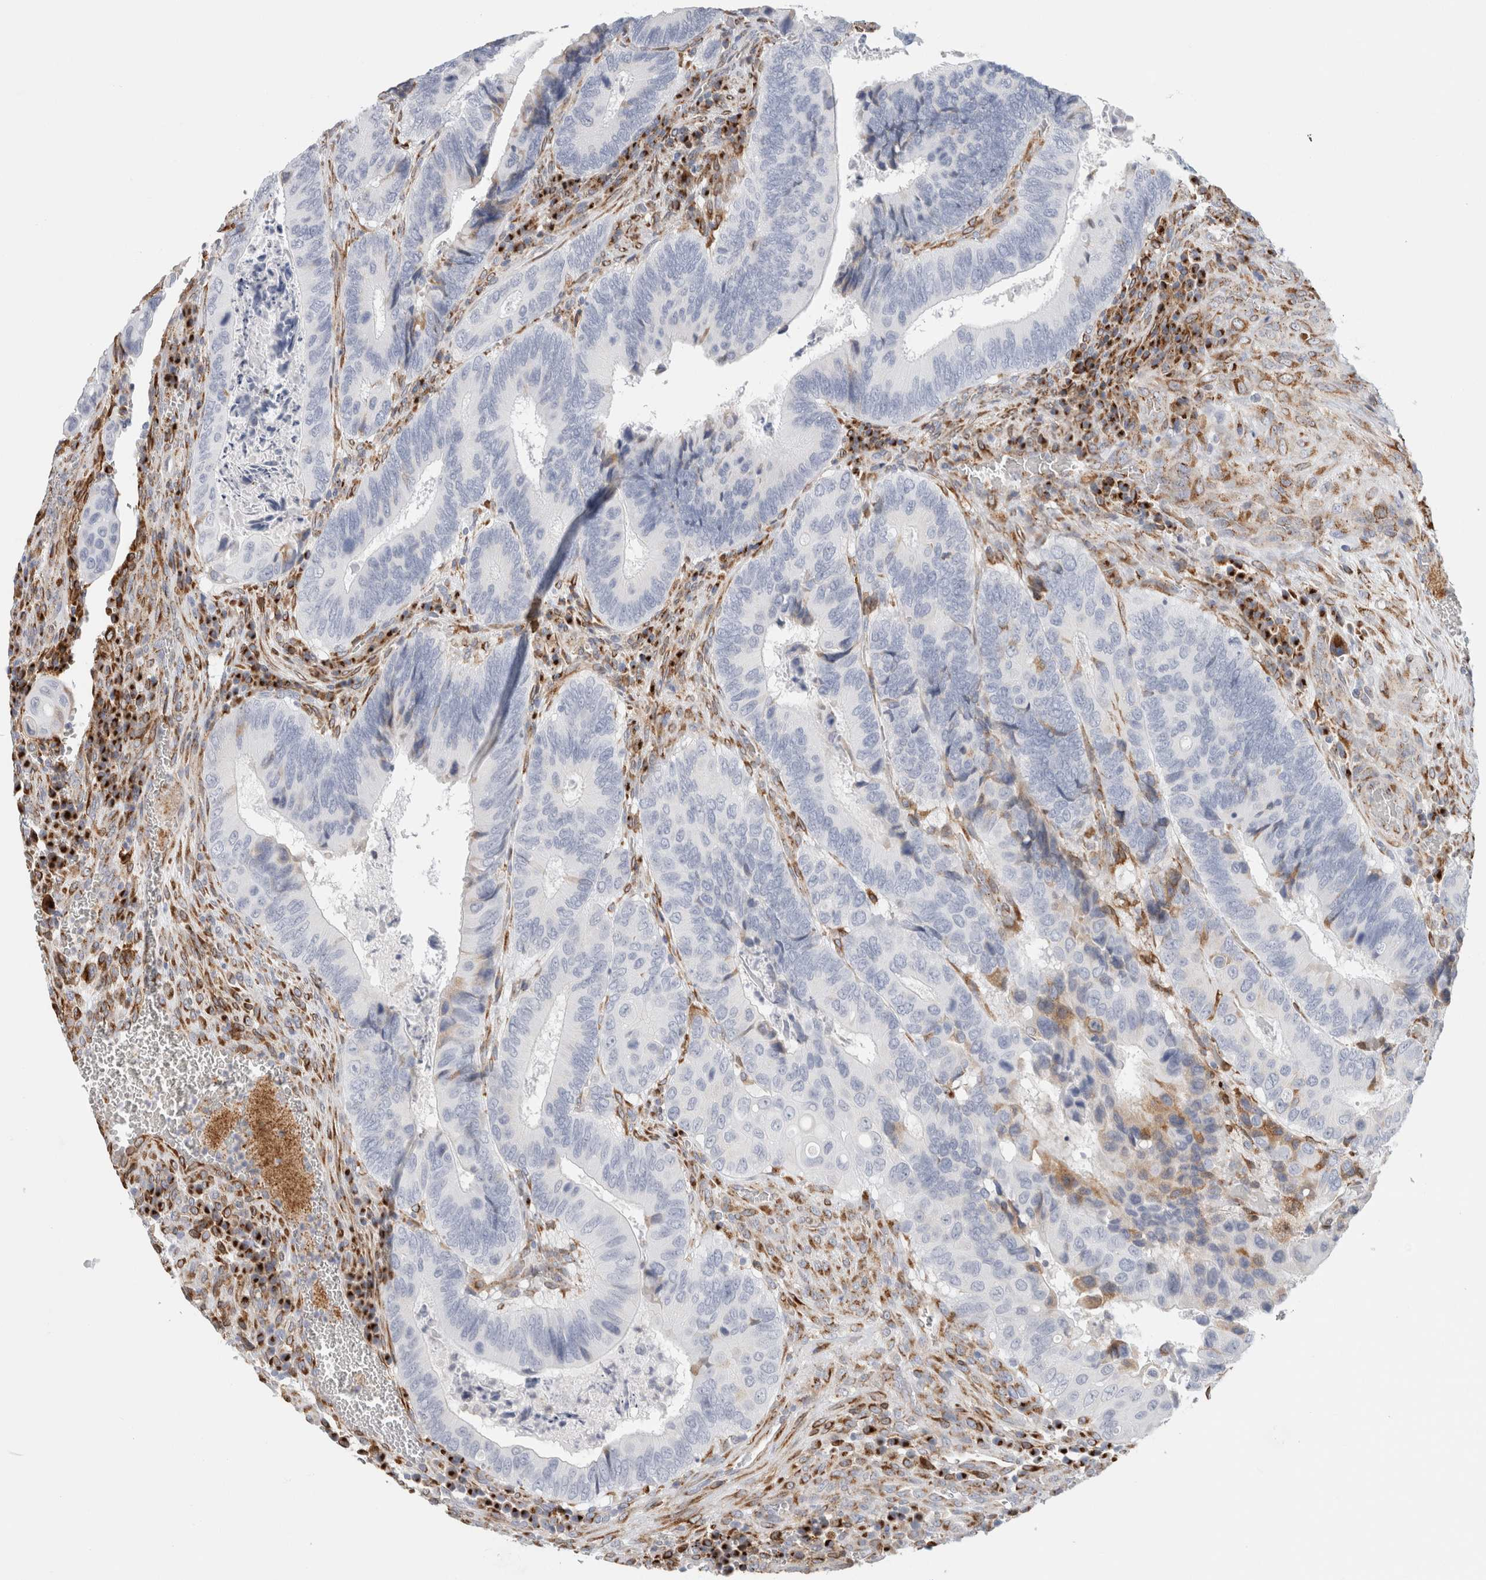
{"staining": {"intensity": "weak", "quantity": "<25%", "location": "cytoplasmic/membranous"}, "tissue": "colorectal cancer", "cell_type": "Tumor cells", "image_type": "cancer", "snomed": [{"axis": "morphology", "description": "Adenocarcinoma, NOS"}, {"axis": "topography", "description": "Colon"}], "caption": "The photomicrograph reveals no significant expression in tumor cells of colorectal cancer (adenocarcinoma). Nuclei are stained in blue.", "gene": "MCFD2", "patient": {"sex": "male", "age": 72}}